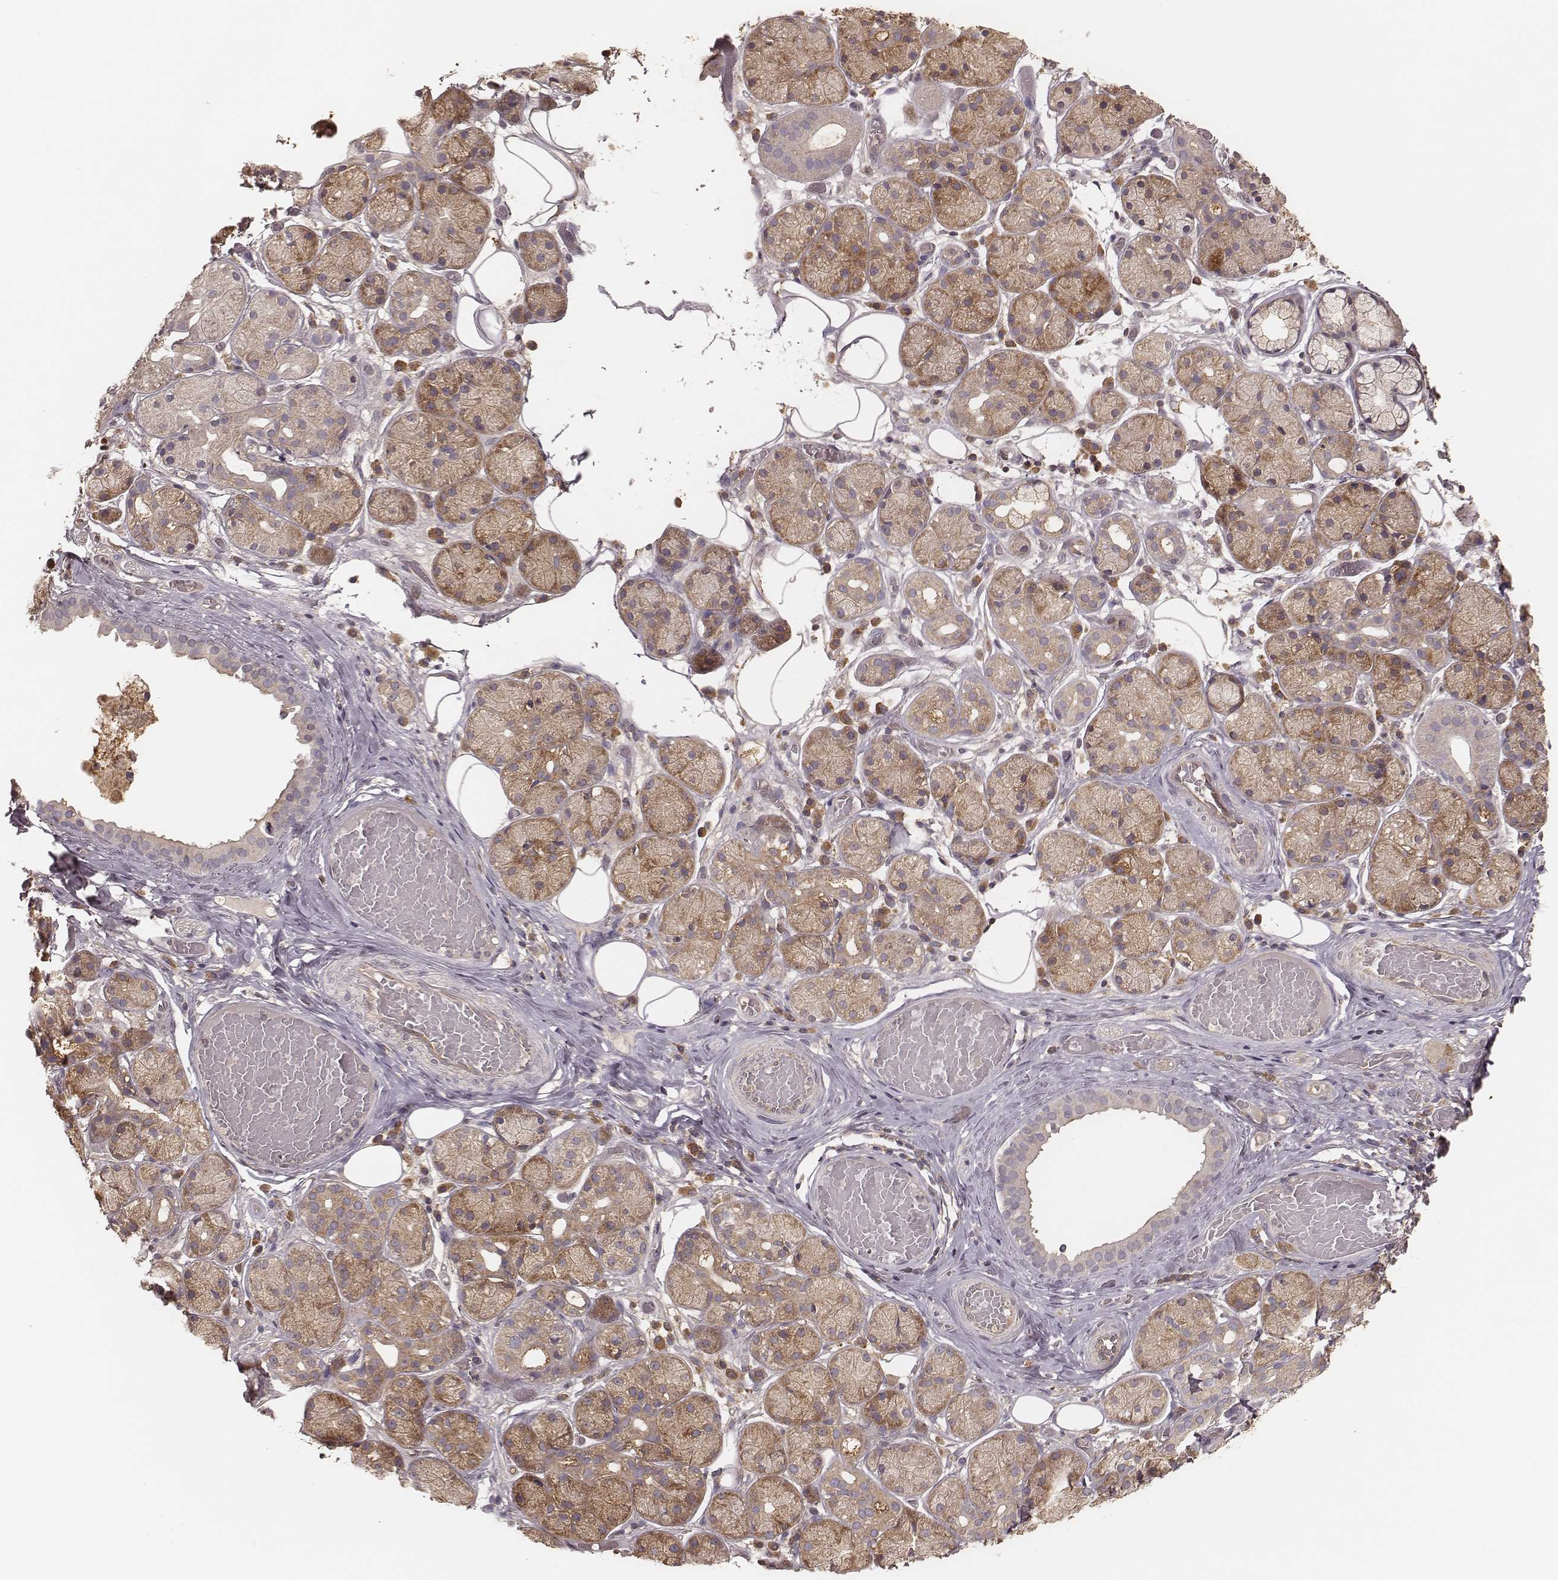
{"staining": {"intensity": "moderate", "quantity": "25%-75%", "location": "cytoplasmic/membranous"}, "tissue": "salivary gland", "cell_type": "Glandular cells", "image_type": "normal", "snomed": [{"axis": "morphology", "description": "Normal tissue, NOS"}, {"axis": "topography", "description": "Salivary gland"}, {"axis": "topography", "description": "Peripheral nerve tissue"}], "caption": "The image demonstrates immunohistochemical staining of normal salivary gland. There is moderate cytoplasmic/membranous staining is seen in approximately 25%-75% of glandular cells. Nuclei are stained in blue.", "gene": "CARS1", "patient": {"sex": "male", "age": 71}}